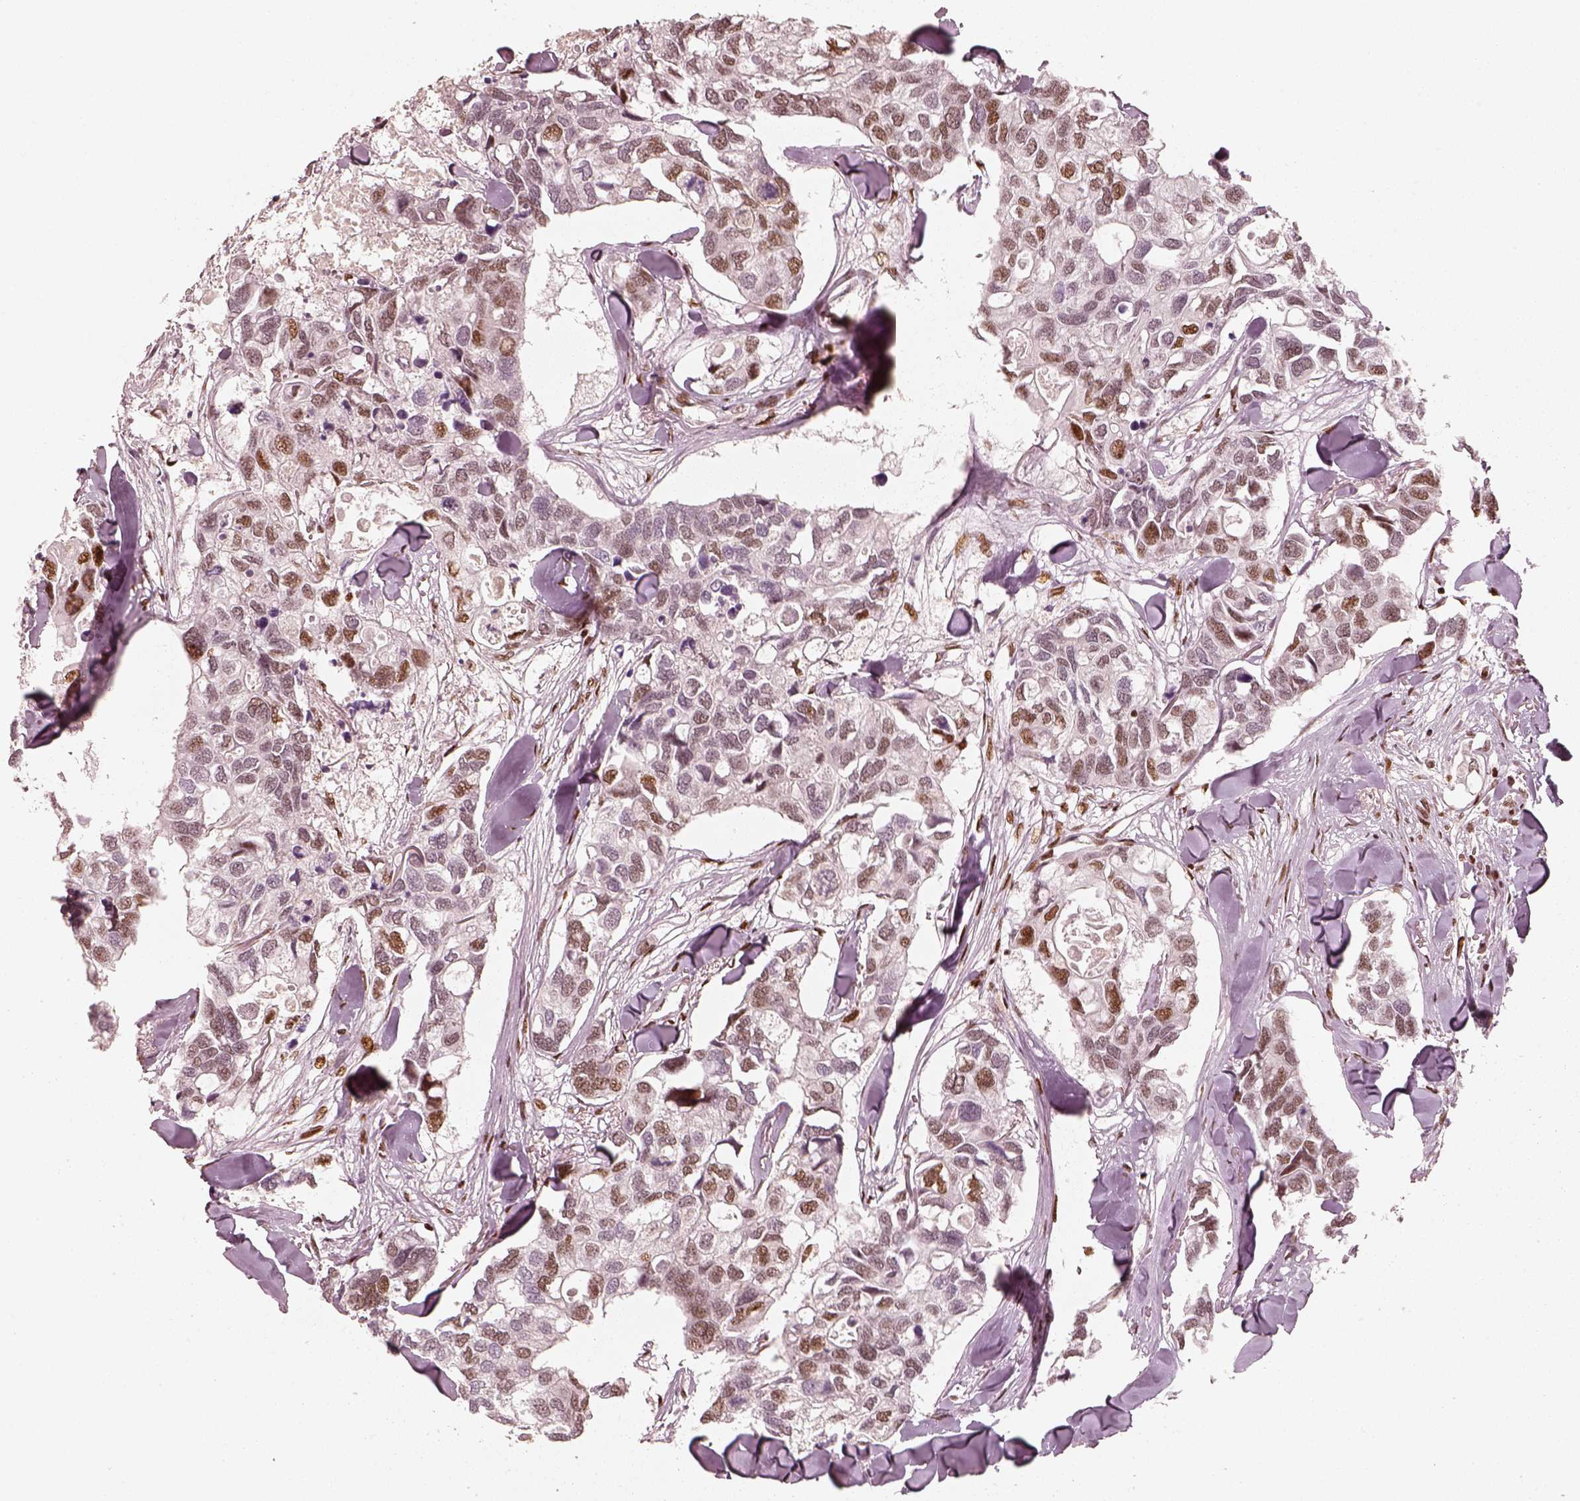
{"staining": {"intensity": "moderate", "quantity": ">75%", "location": "nuclear"}, "tissue": "breast cancer", "cell_type": "Tumor cells", "image_type": "cancer", "snomed": [{"axis": "morphology", "description": "Duct carcinoma"}, {"axis": "topography", "description": "Breast"}], "caption": "This photomicrograph exhibits IHC staining of human invasive ductal carcinoma (breast), with medium moderate nuclear staining in approximately >75% of tumor cells.", "gene": "HNRNPC", "patient": {"sex": "female", "age": 83}}